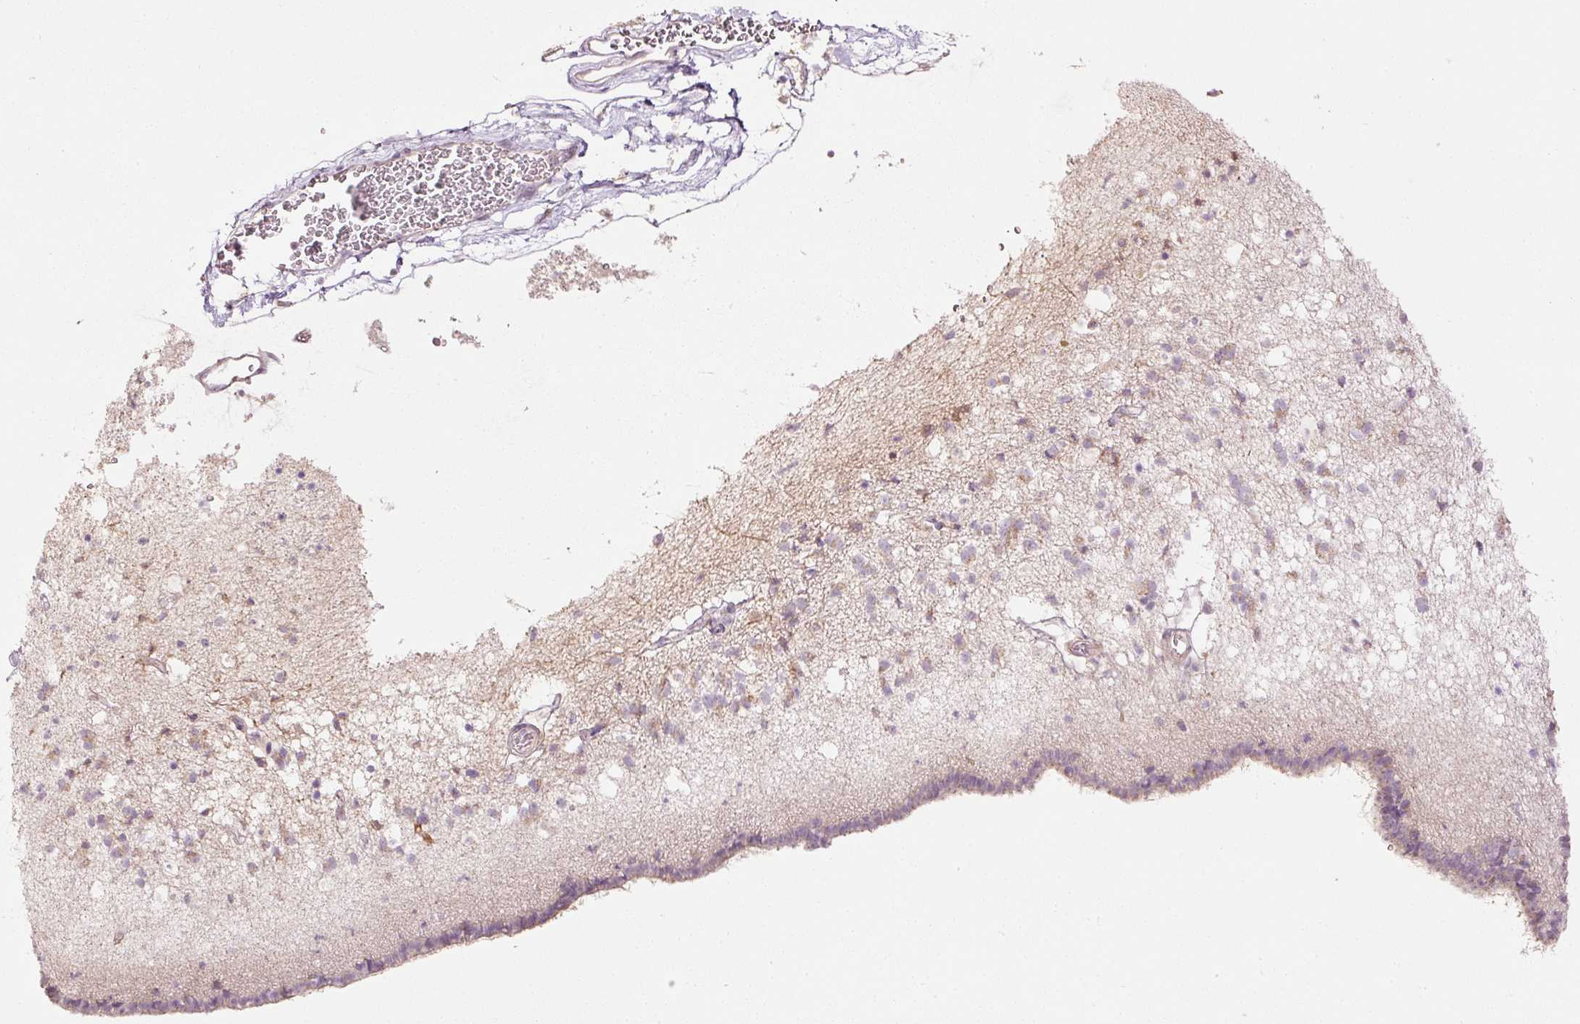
{"staining": {"intensity": "negative", "quantity": "none", "location": "none"}, "tissue": "caudate", "cell_type": "Glial cells", "image_type": "normal", "snomed": [{"axis": "morphology", "description": "Normal tissue, NOS"}, {"axis": "topography", "description": "Lateral ventricle wall"}], "caption": "The immunohistochemistry micrograph has no significant staining in glial cells of caudate. (Brightfield microscopy of DAB IHC at high magnification).", "gene": "SERPING1", "patient": {"sex": "male", "age": 58}}